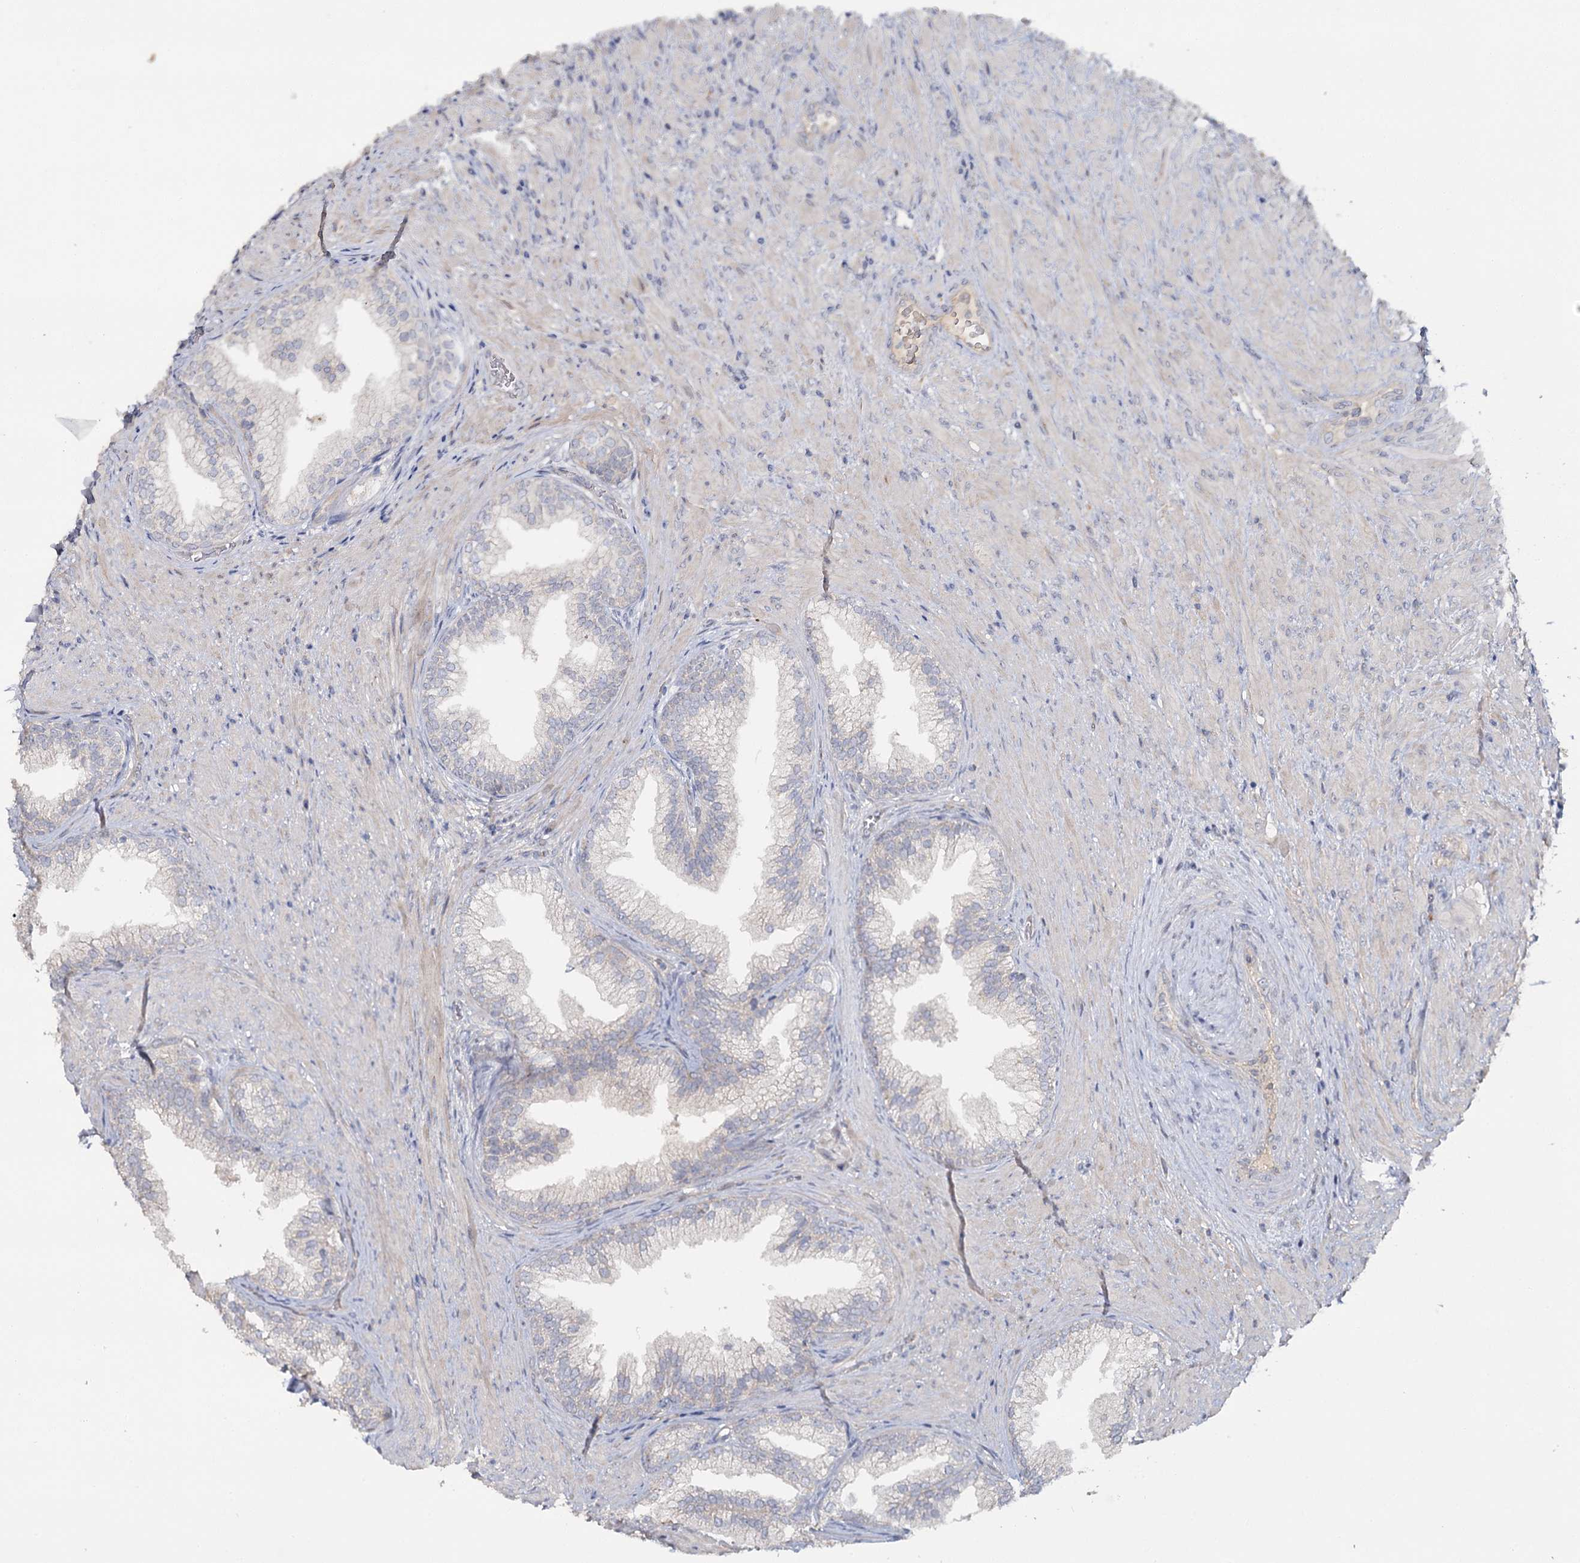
{"staining": {"intensity": "negative", "quantity": "none", "location": "none"}, "tissue": "prostate", "cell_type": "Glandular cells", "image_type": "normal", "snomed": [{"axis": "morphology", "description": "Normal tissue, NOS"}, {"axis": "topography", "description": "Prostate"}], "caption": "The micrograph demonstrates no staining of glandular cells in unremarkable prostate.", "gene": "ANGPTL5", "patient": {"sex": "male", "age": 76}}